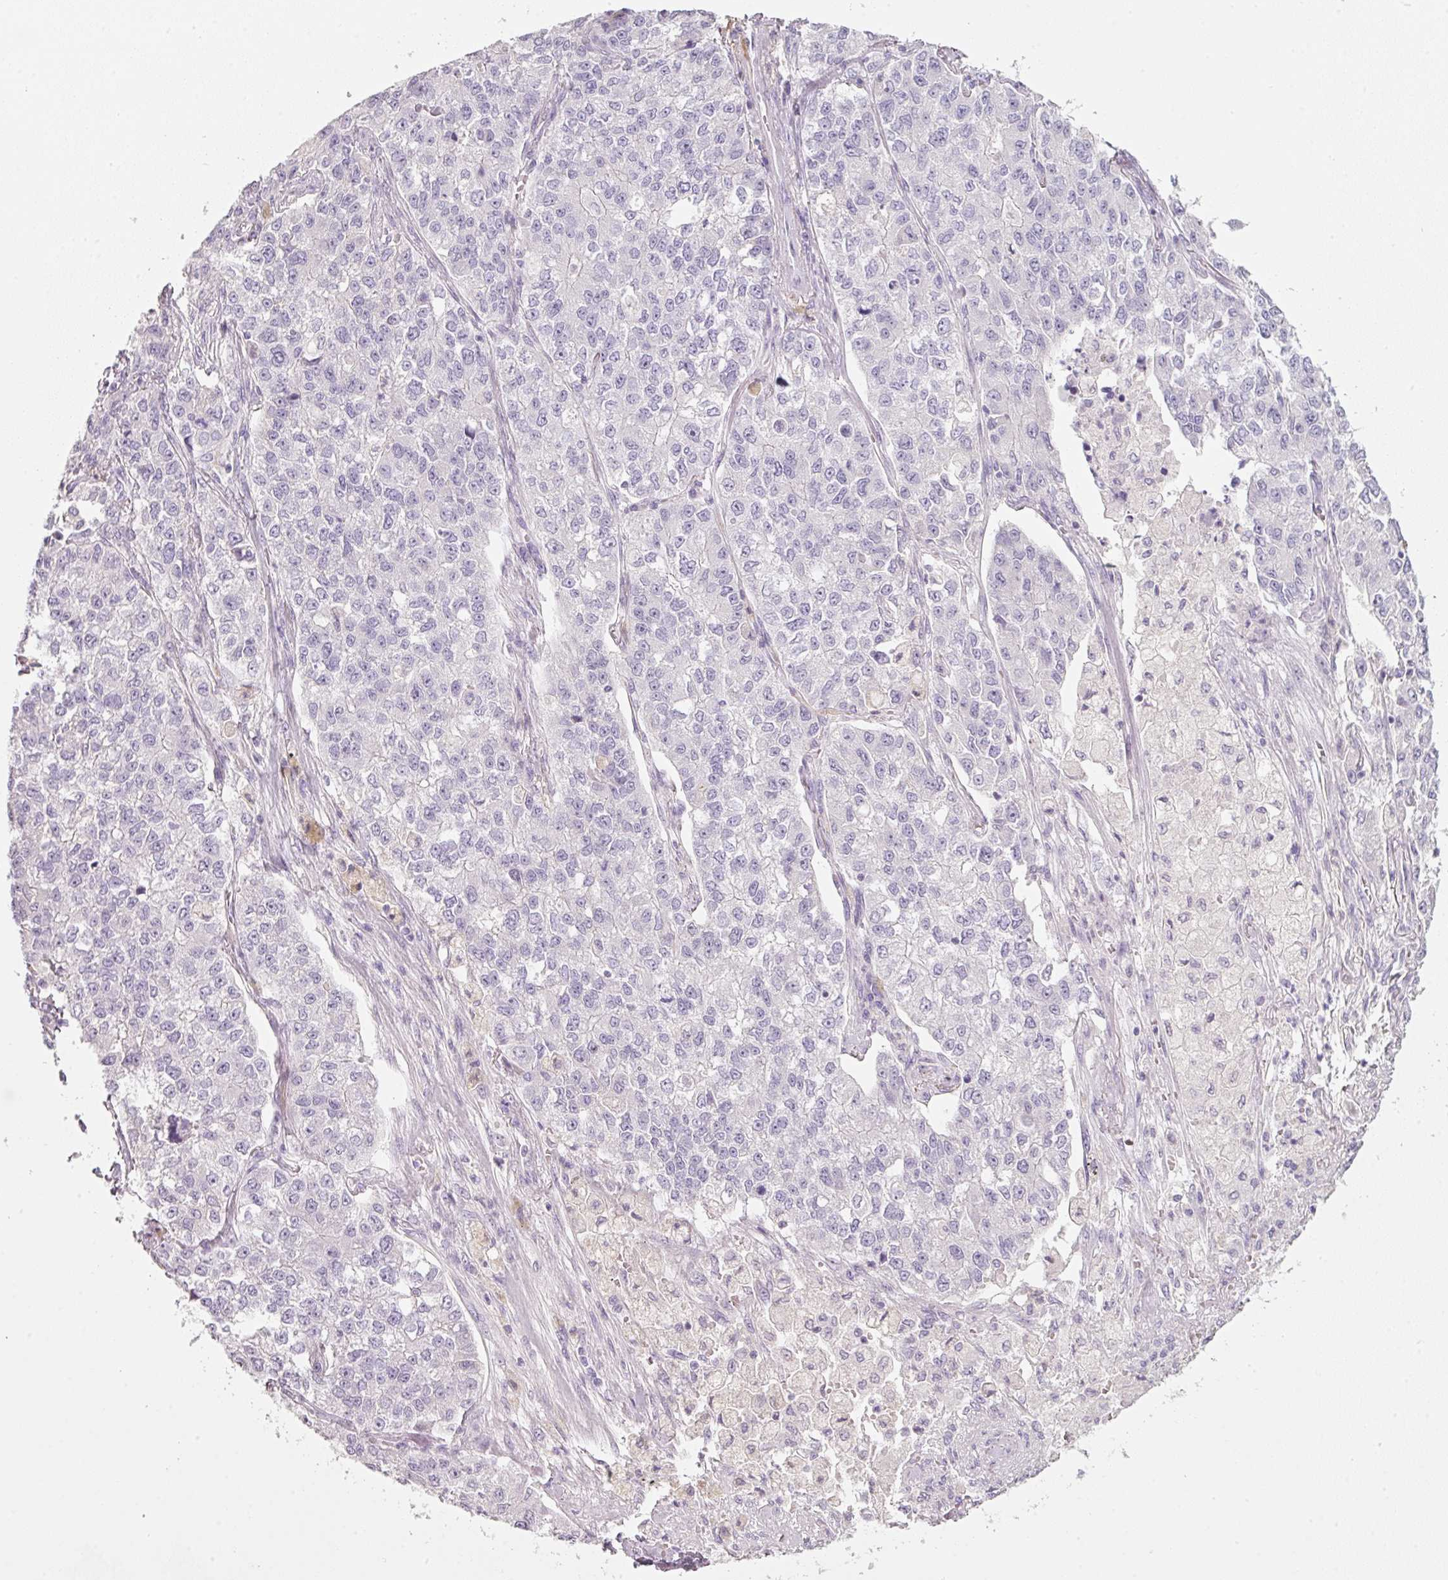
{"staining": {"intensity": "negative", "quantity": "none", "location": "none"}, "tissue": "lung cancer", "cell_type": "Tumor cells", "image_type": "cancer", "snomed": [{"axis": "morphology", "description": "Adenocarcinoma, NOS"}, {"axis": "topography", "description": "Lung"}], "caption": "DAB (3,3'-diaminobenzidine) immunohistochemical staining of human lung cancer exhibits no significant expression in tumor cells.", "gene": "ENSG00000206549", "patient": {"sex": "male", "age": 49}}